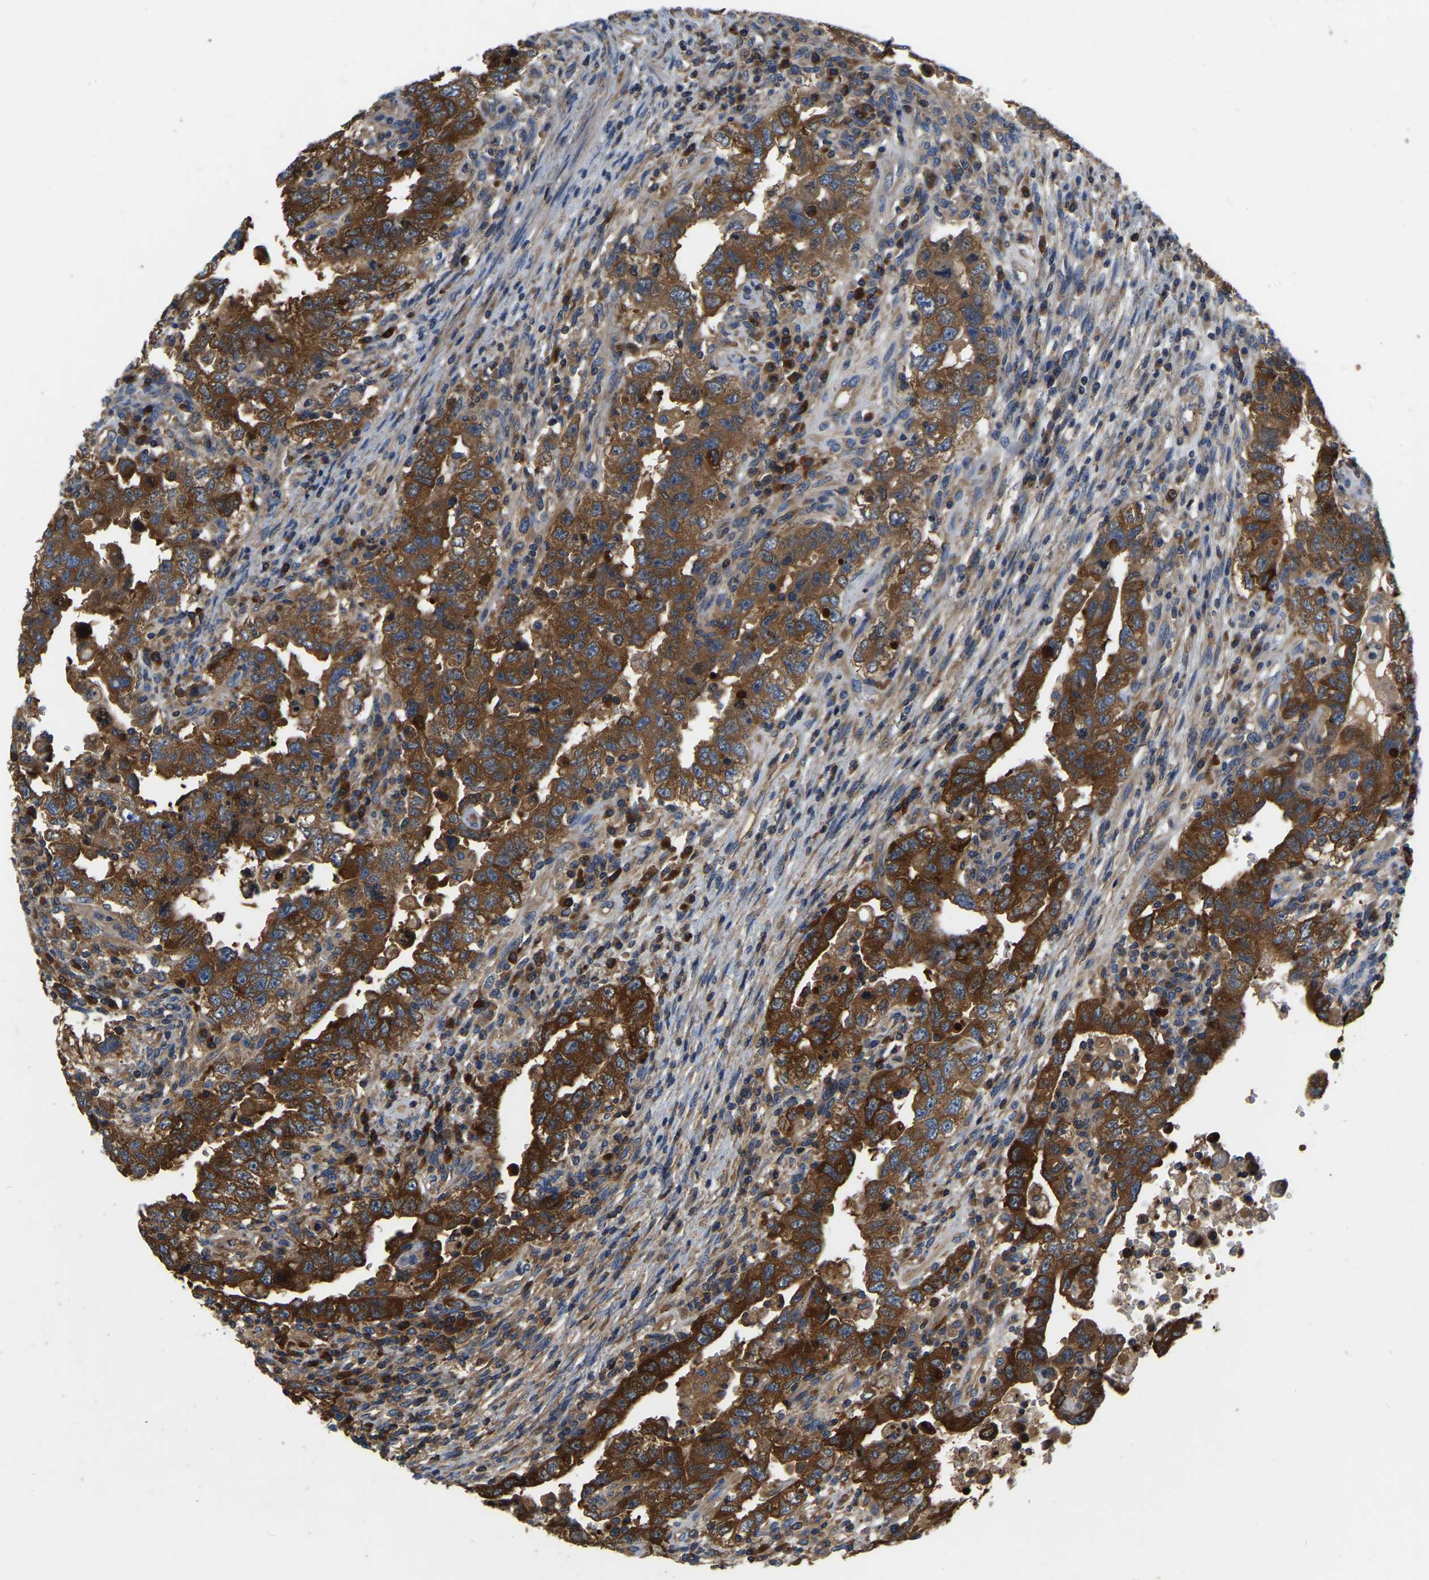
{"staining": {"intensity": "strong", "quantity": ">75%", "location": "cytoplasmic/membranous"}, "tissue": "testis cancer", "cell_type": "Tumor cells", "image_type": "cancer", "snomed": [{"axis": "morphology", "description": "Carcinoma, Embryonal, NOS"}, {"axis": "topography", "description": "Testis"}], "caption": "An immunohistochemistry histopathology image of neoplastic tissue is shown. Protein staining in brown labels strong cytoplasmic/membranous positivity in testis embryonal carcinoma within tumor cells.", "gene": "GARS1", "patient": {"sex": "male", "age": 26}}